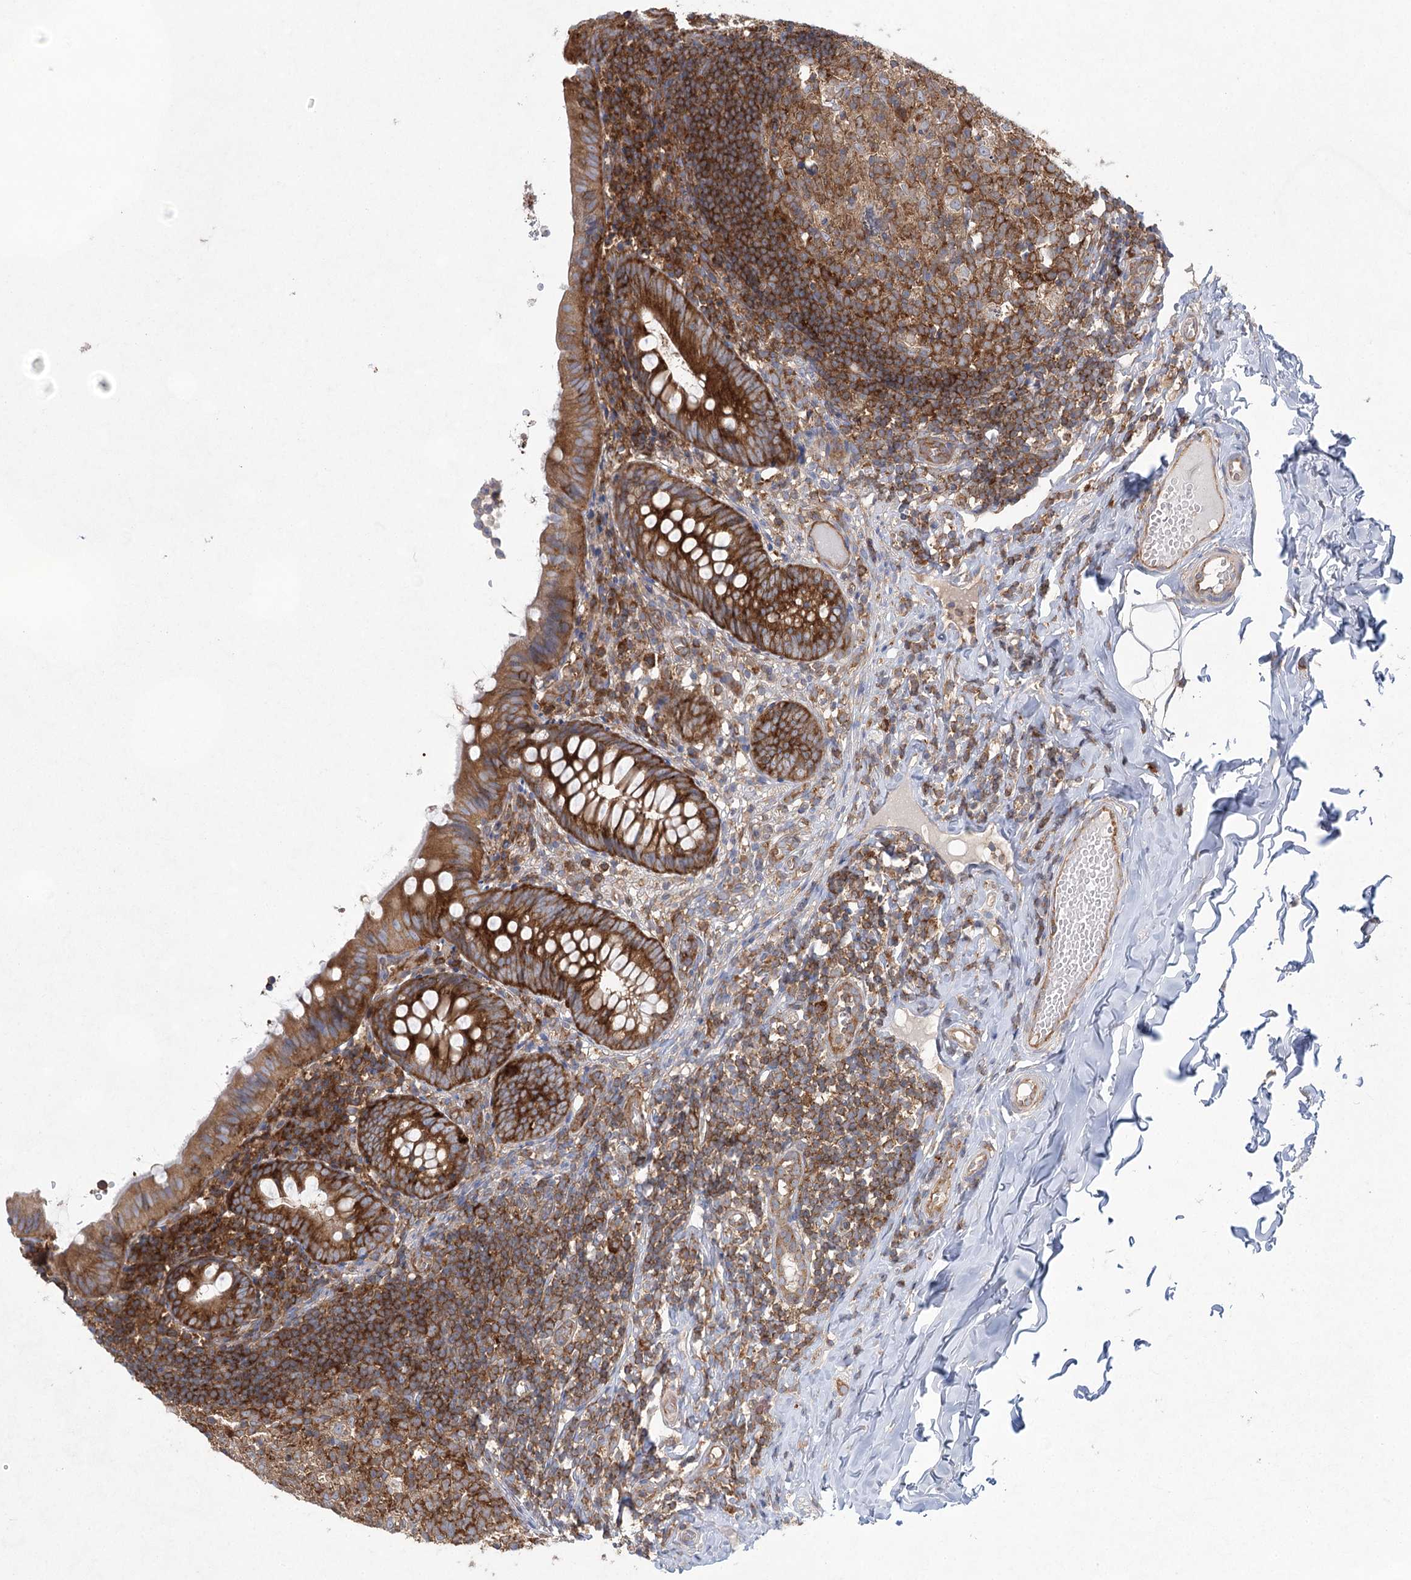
{"staining": {"intensity": "strong", "quantity": ">75%", "location": "cytoplasmic/membranous"}, "tissue": "appendix", "cell_type": "Glandular cells", "image_type": "normal", "snomed": [{"axis": "morphology", "description": "Normal tissue, NOS"}, {"axis": "topography", "description": "Appendix"}], "caption": "DAB (3,3'-diaminobenzidine) immunohistochemical staining of benign appendix reveals strong cytoplasmic/membranous protein expression in approximately >75% of glandular cells. (Brightfield microscopy of DAB IHC at high magnification).", "gene": "EIF3A", "patient": {"sex": "male", "age": 8}}